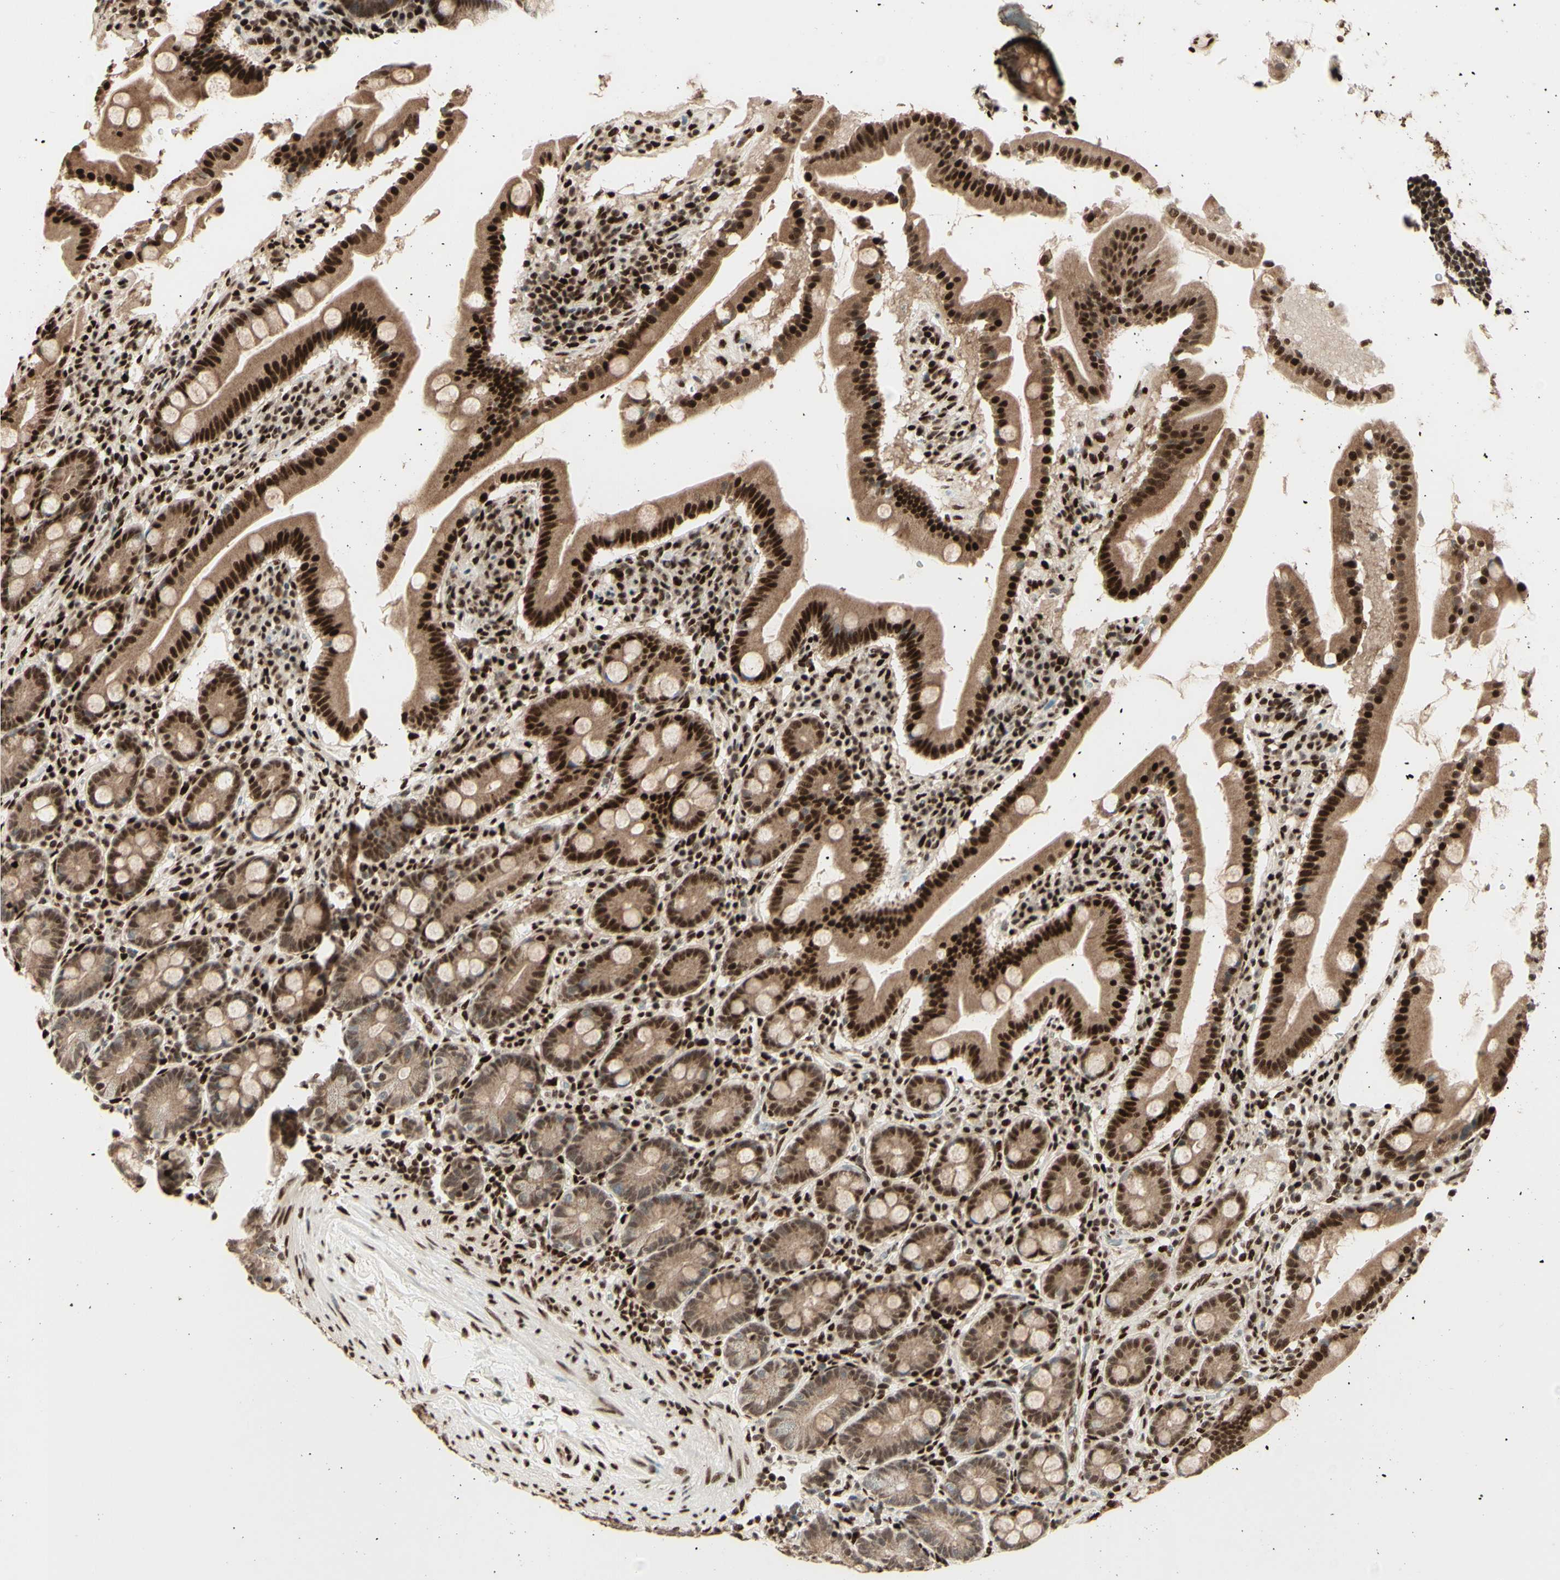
{"staining": {"intensity": "strong", "quantity": ">75%", "location": "cytoplasmic/membranous,nuclear"}, "tissue": "duodenum", "cell_type": "Glandular cells", "image_type": "normal", "snomed": [{"axis": "morphology", "description": "Normal tissue, NOS"}, {"axis": "topography", "description": "Duodenum"}], "caption": "Brown immunohistochemical staining in unremarkable human duodenum displays strong cytoplasmic/membranous,nuclear positivity in about >75% of glandular cells. Nuclei are stained in blue.", "gene": "NR3C1", "patient": {"sex": "male", "age": 50}}